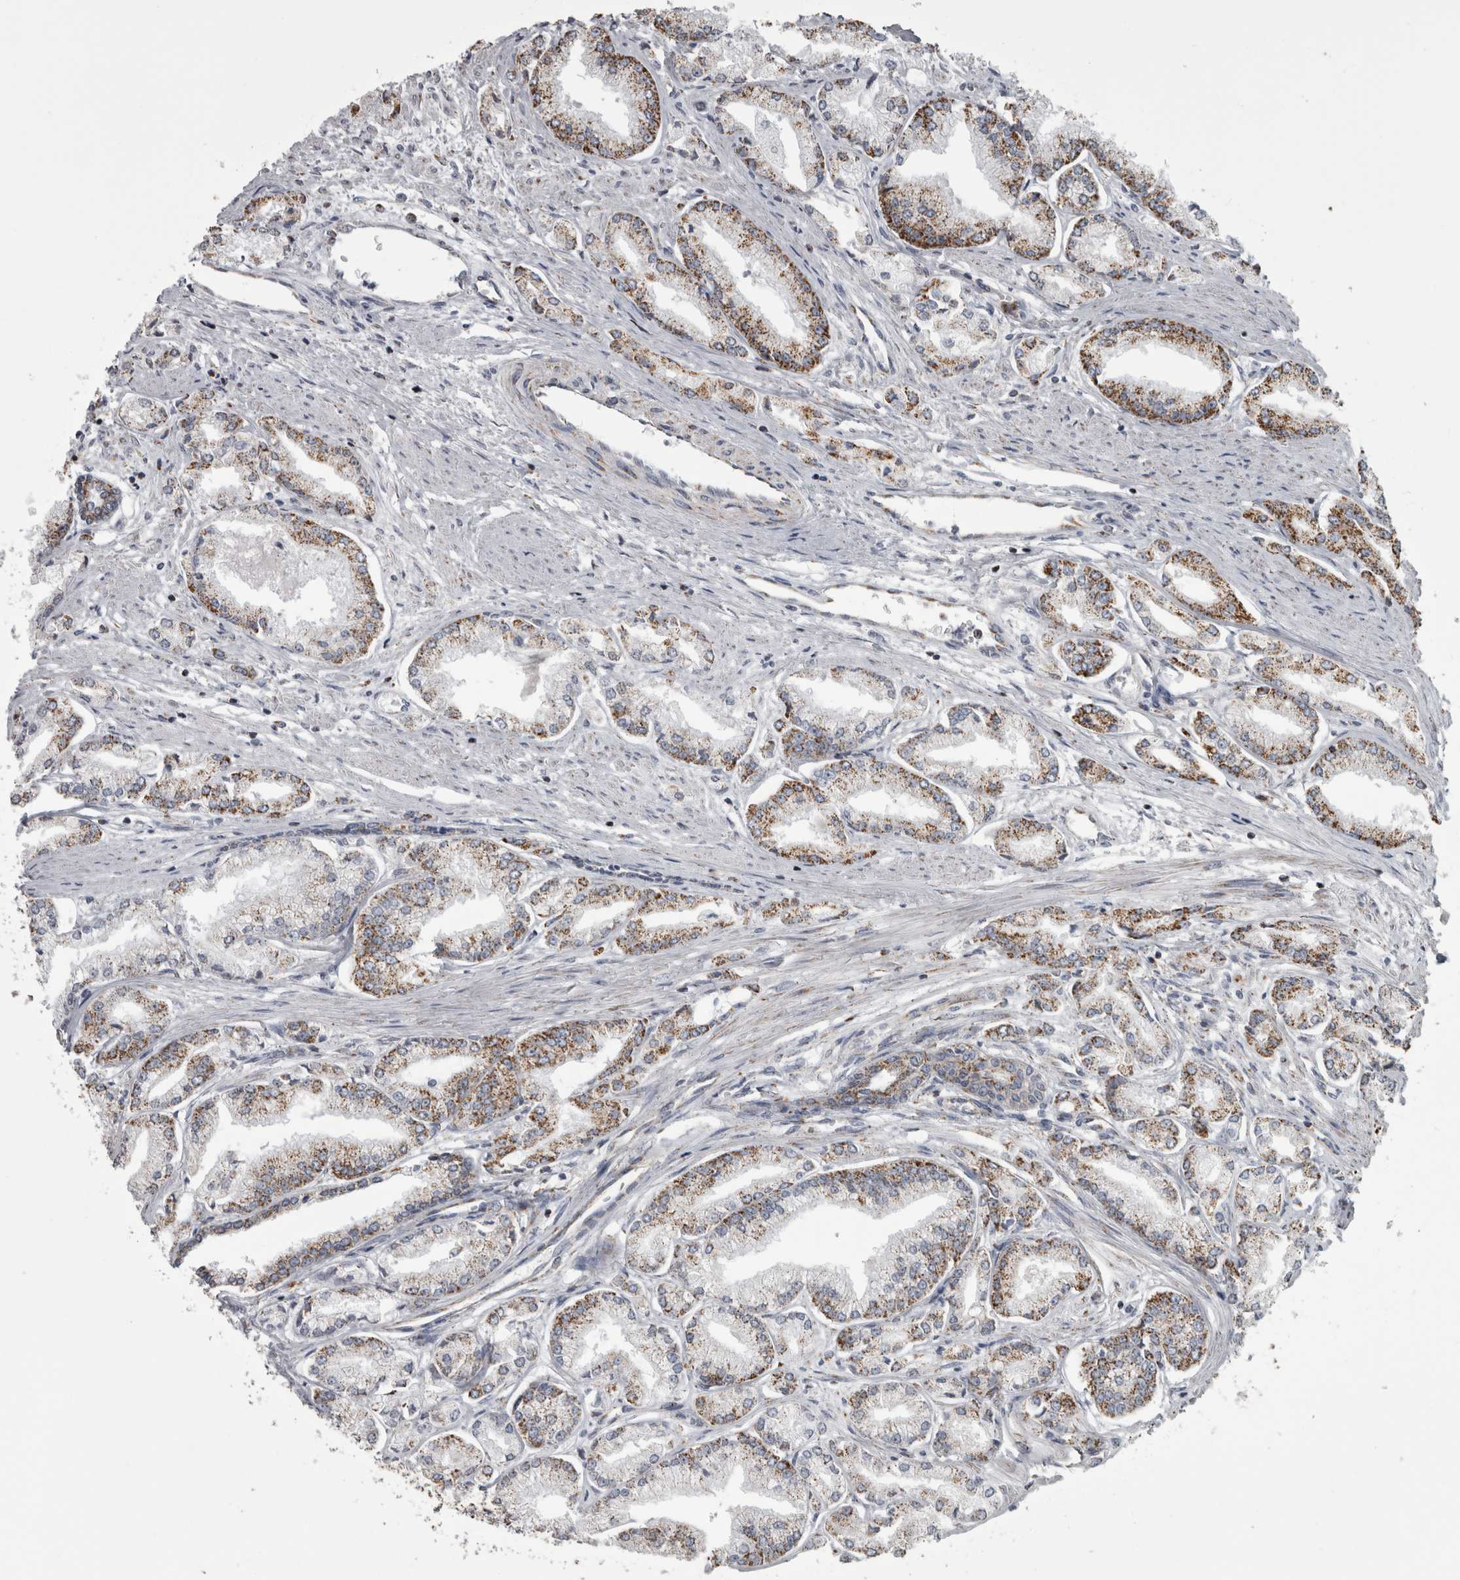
{"staining": {"intensity": "moderate", "quantity": ">75%", "location": "cytoplasmic/membranous"}, "tissue": "prostate cancer", "cell_type": "Tumor cells", "image_type": "cancer", "snomed": [{"axis": "morphology", "description": "Adenocarcinoma, Low grade"}, {"axis": "topography", "description": "Prostate"}], "caption": "A micrograph showing moderate cytoplasmic/membranous positivity in approximately >75% of tumor cells in prostate low-grade adenocarcinoma, as visualized by brown immunohistochemical staining.", "gene": "MDH2", "patient": {"sex": "male", "age": 52}}